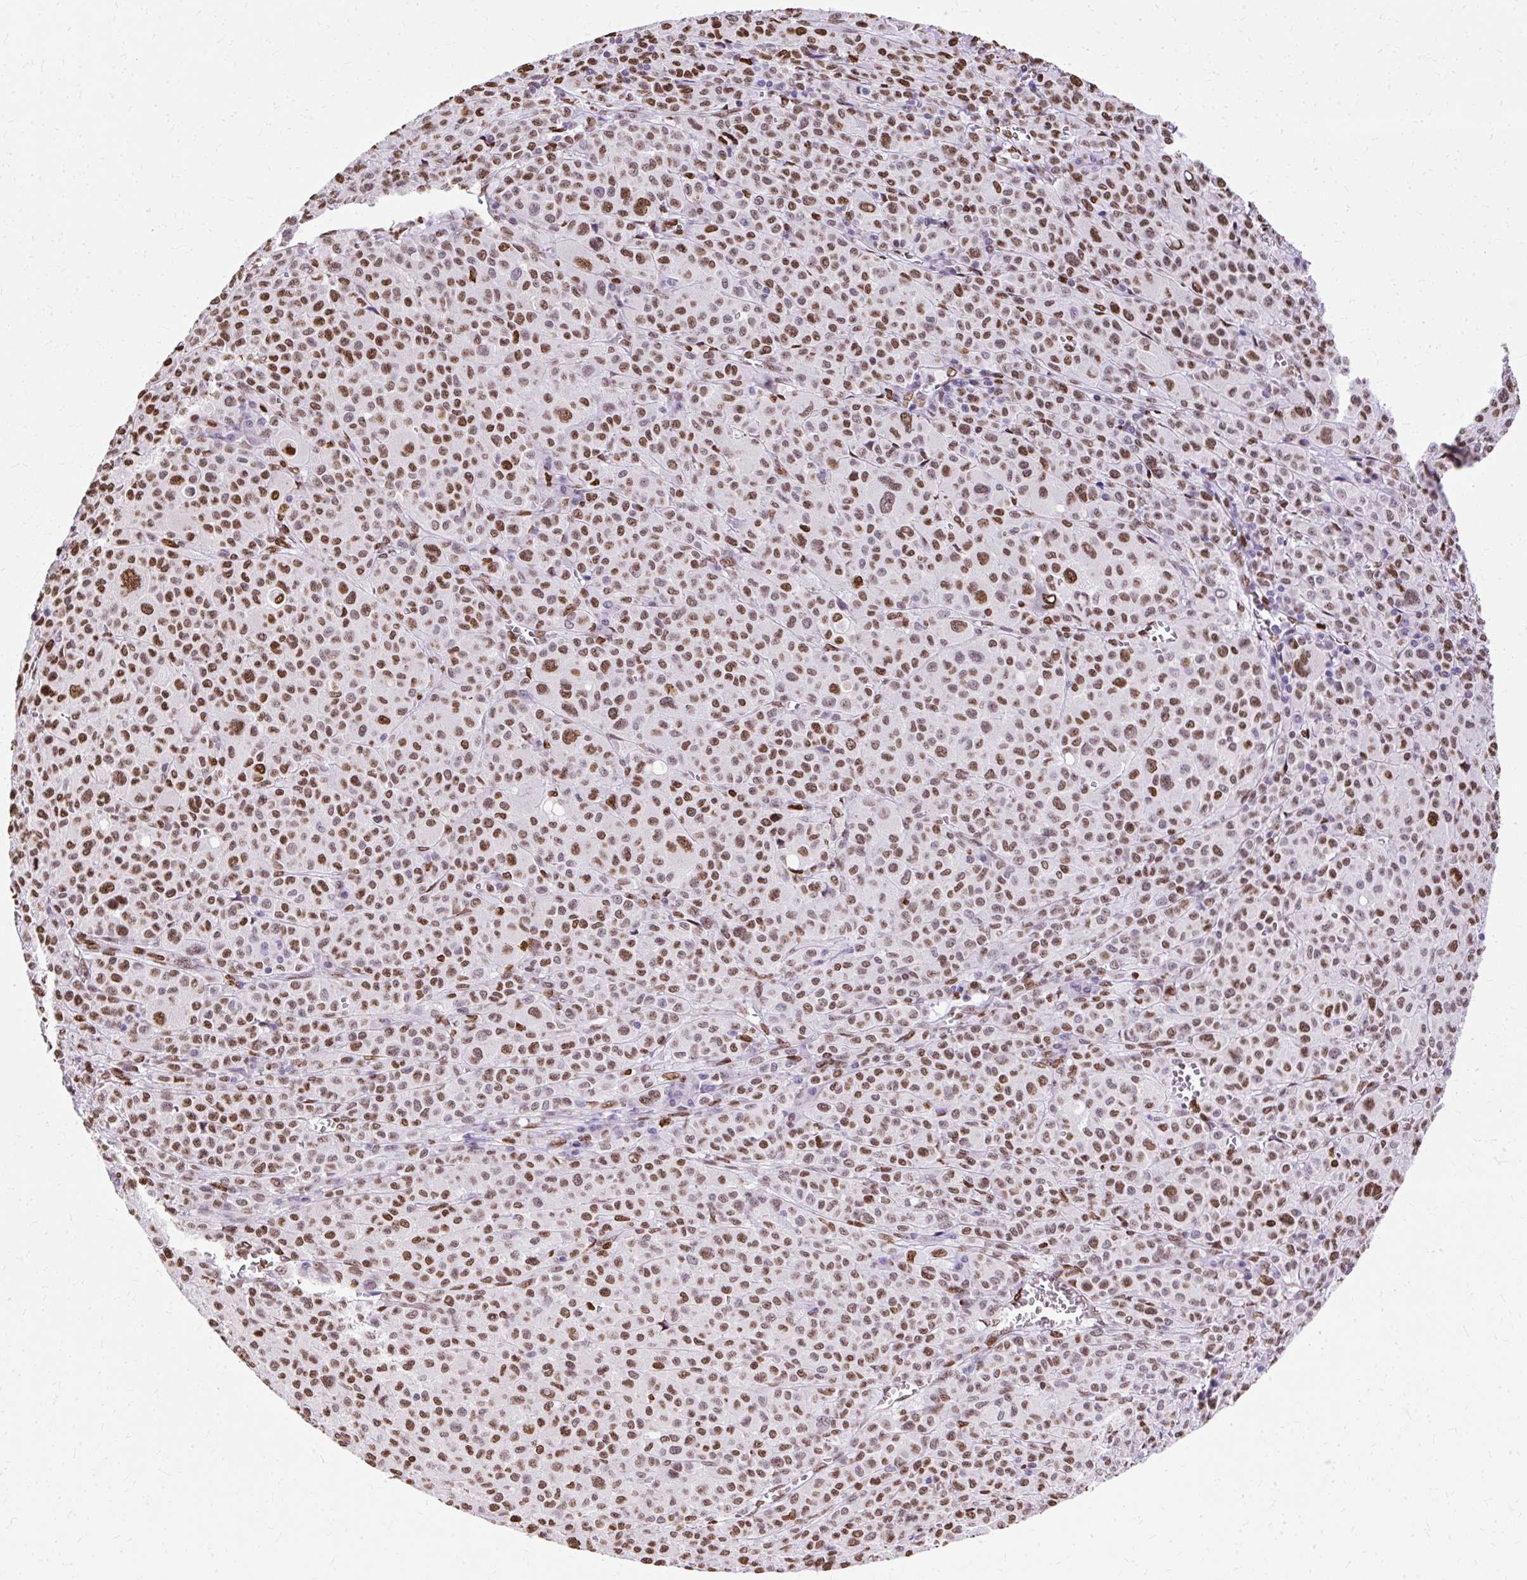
{"staining": {"intensity": "moderate", "quantity": ">75%", "location": "nuclear"}, "tissue": "melanoma", "cell_type": "Tumor cells", "image_type": "cancer", "snomed": [{"axis": "morphology", "description": "Malignant melanoma, Metastatic site"}, {"axis": "topography", "description": "Skin"}], "caption": "Immunohistochemical staining of human malignant melanoma (metastatic site) displays medium levels of moderate nuclear protein expression in approximately >75% of tumor cells. Using DAB (brown) and hematoxylin (blue) stains, captured at high magnification using brightfield microscopy.", "gene": "TMEM184C", "patient": {"sex": "female", "age": 74}}